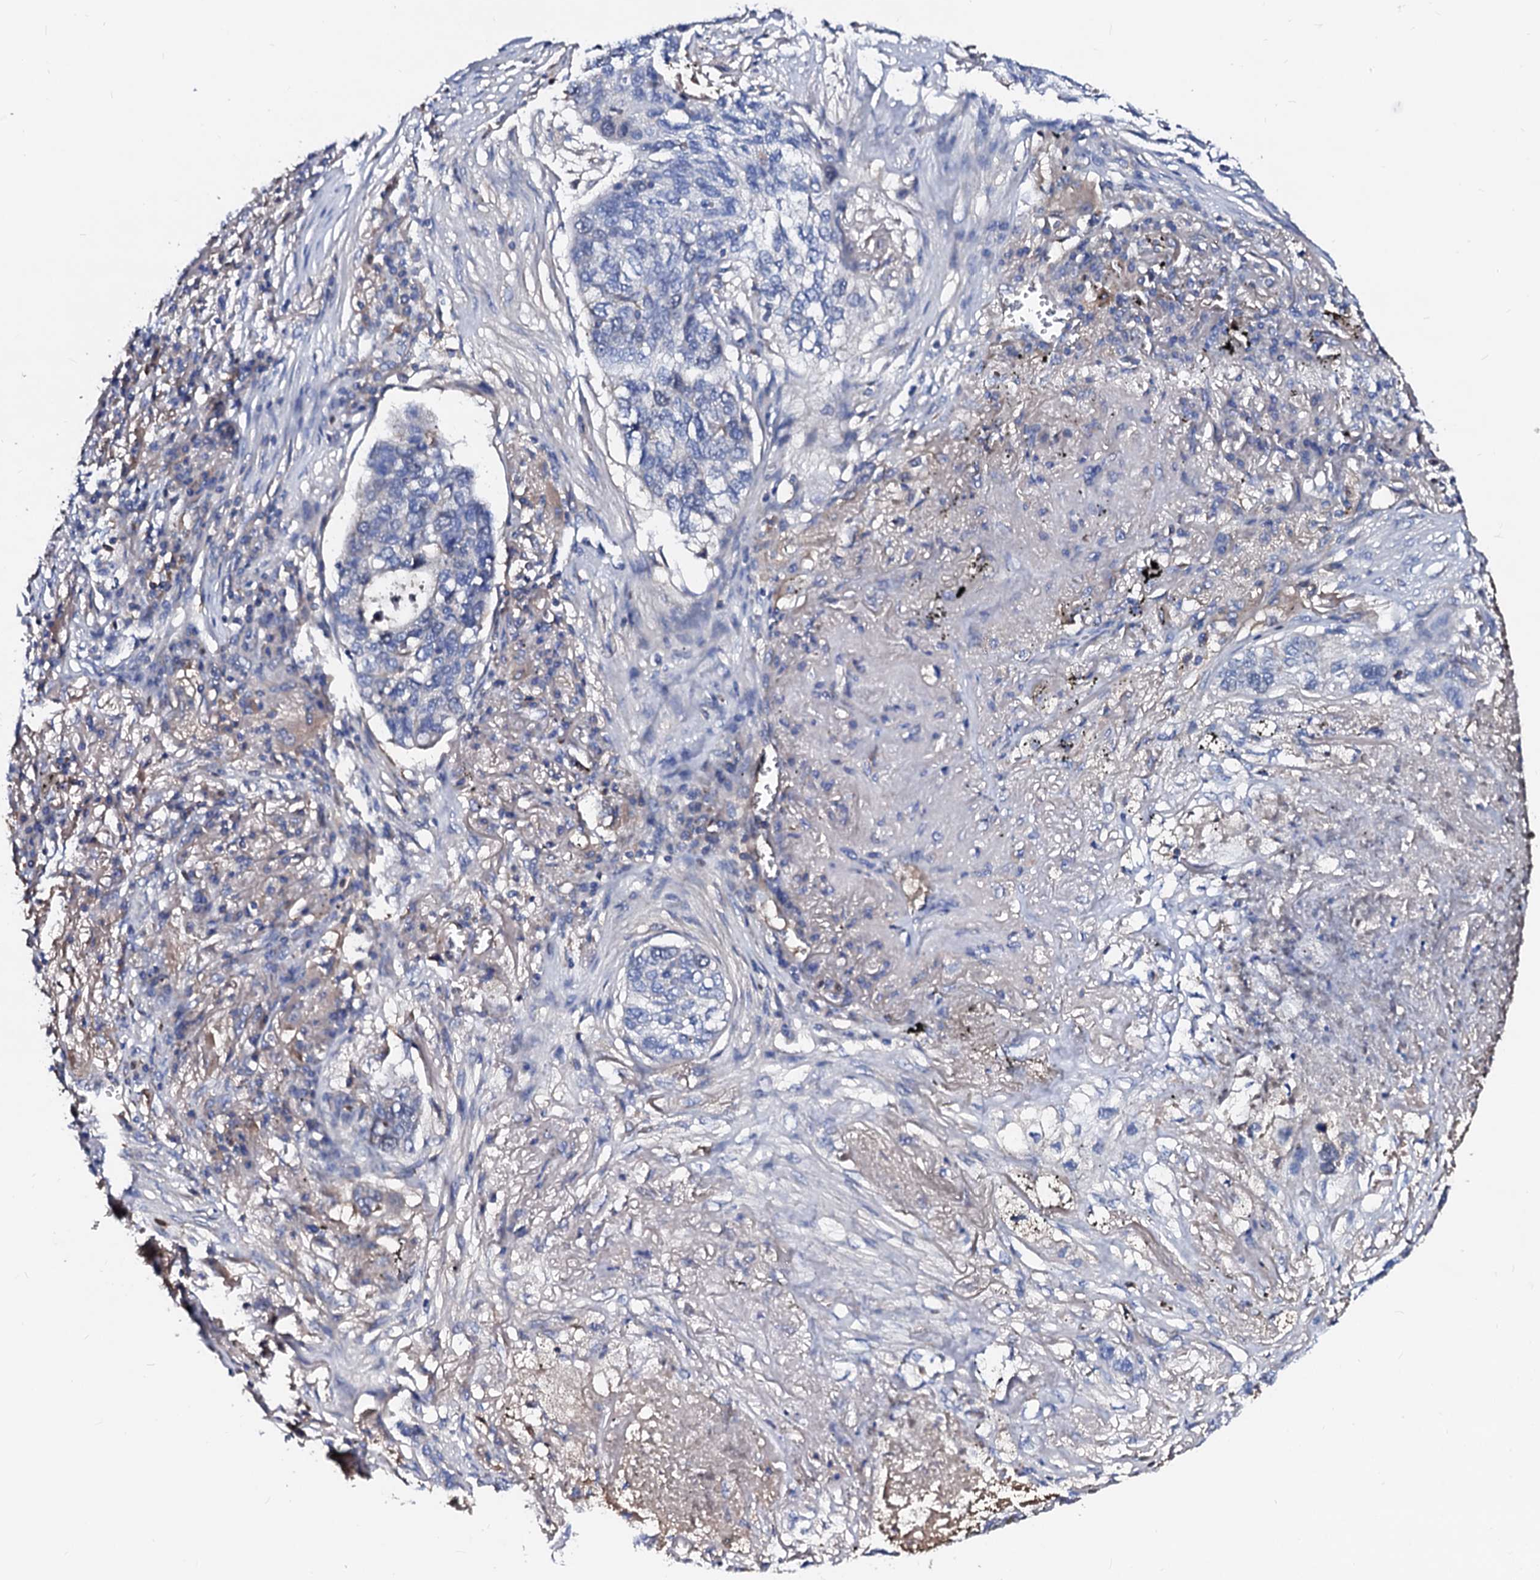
{"staining": {"intensity": "negative", "quantity": "none", "location": "none"}, "tissue": "lung cancer", "cell_type": "Tumor cells", "image_type": "cancer", "snomed": [{"axis": "morphology", "description": "Squamous cell carcinoma, NOS"}, {"axis": "topography", "description": "Lung"}], "caption": "IHC image of neoplastic tissue: human lung cancer stained with DAB (3,3'-diaminobenzidine) demonstrates no significant protein expression in tumor cells. The staining is performed using DAB (3,3'-diaminobenzidine) brown chromogen with nuclei counter-stained in using hematoxylin.", "gene": "CSKMT", "patient": {"sex": "female", "age": 63}}